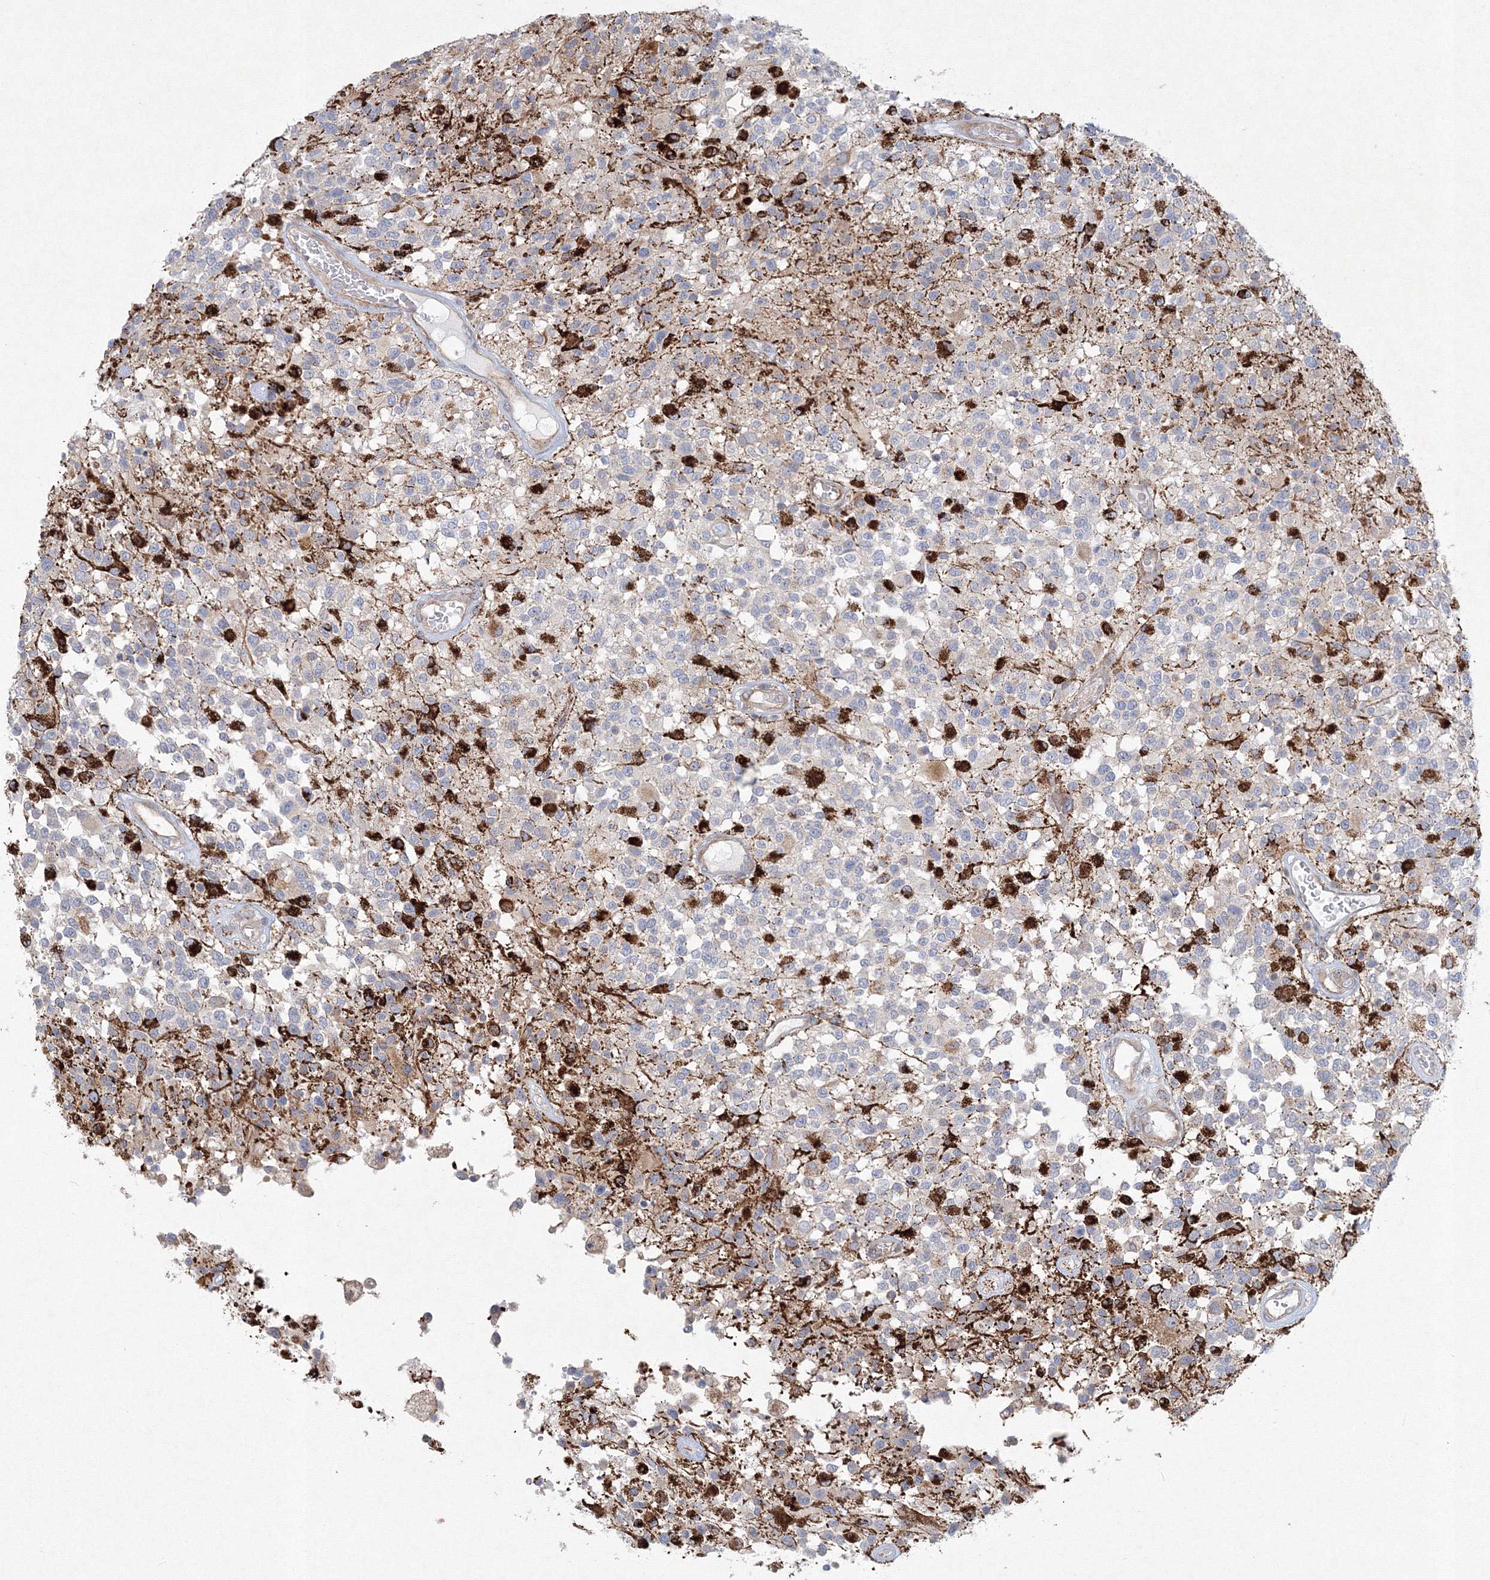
{"staining": {"intensity": "strong", "quantity": "<25%", "location": "cytoplasmic/membranous"}, "tissue": "glioma", "cell_type": "Tumor cells", "image_type": "cancer", "snomed": [{"axis": "morphology", "description": "Glioma, malignant, High grade"}, {"axis": "morphology", "description": "Glioblastoma, NOS"}, {"axis": "topography", "description": "Brain"}], "caption": "Immunohistochemistry staining of malignant glioma (high-grade), which displays medium levels of strong cytoplasmic/membranous positivity in approximately <25% of tumor cells indicating strong cytoplasmic/membranous protein positivity. The staining was performed using DAB (3,3'-diaminobenzidine) (brown) for protein detection and nuclei were counterstained in hematoxylin (blue).", "gene": "WDR49", "patient": {"sex": "male", "age": 60}}